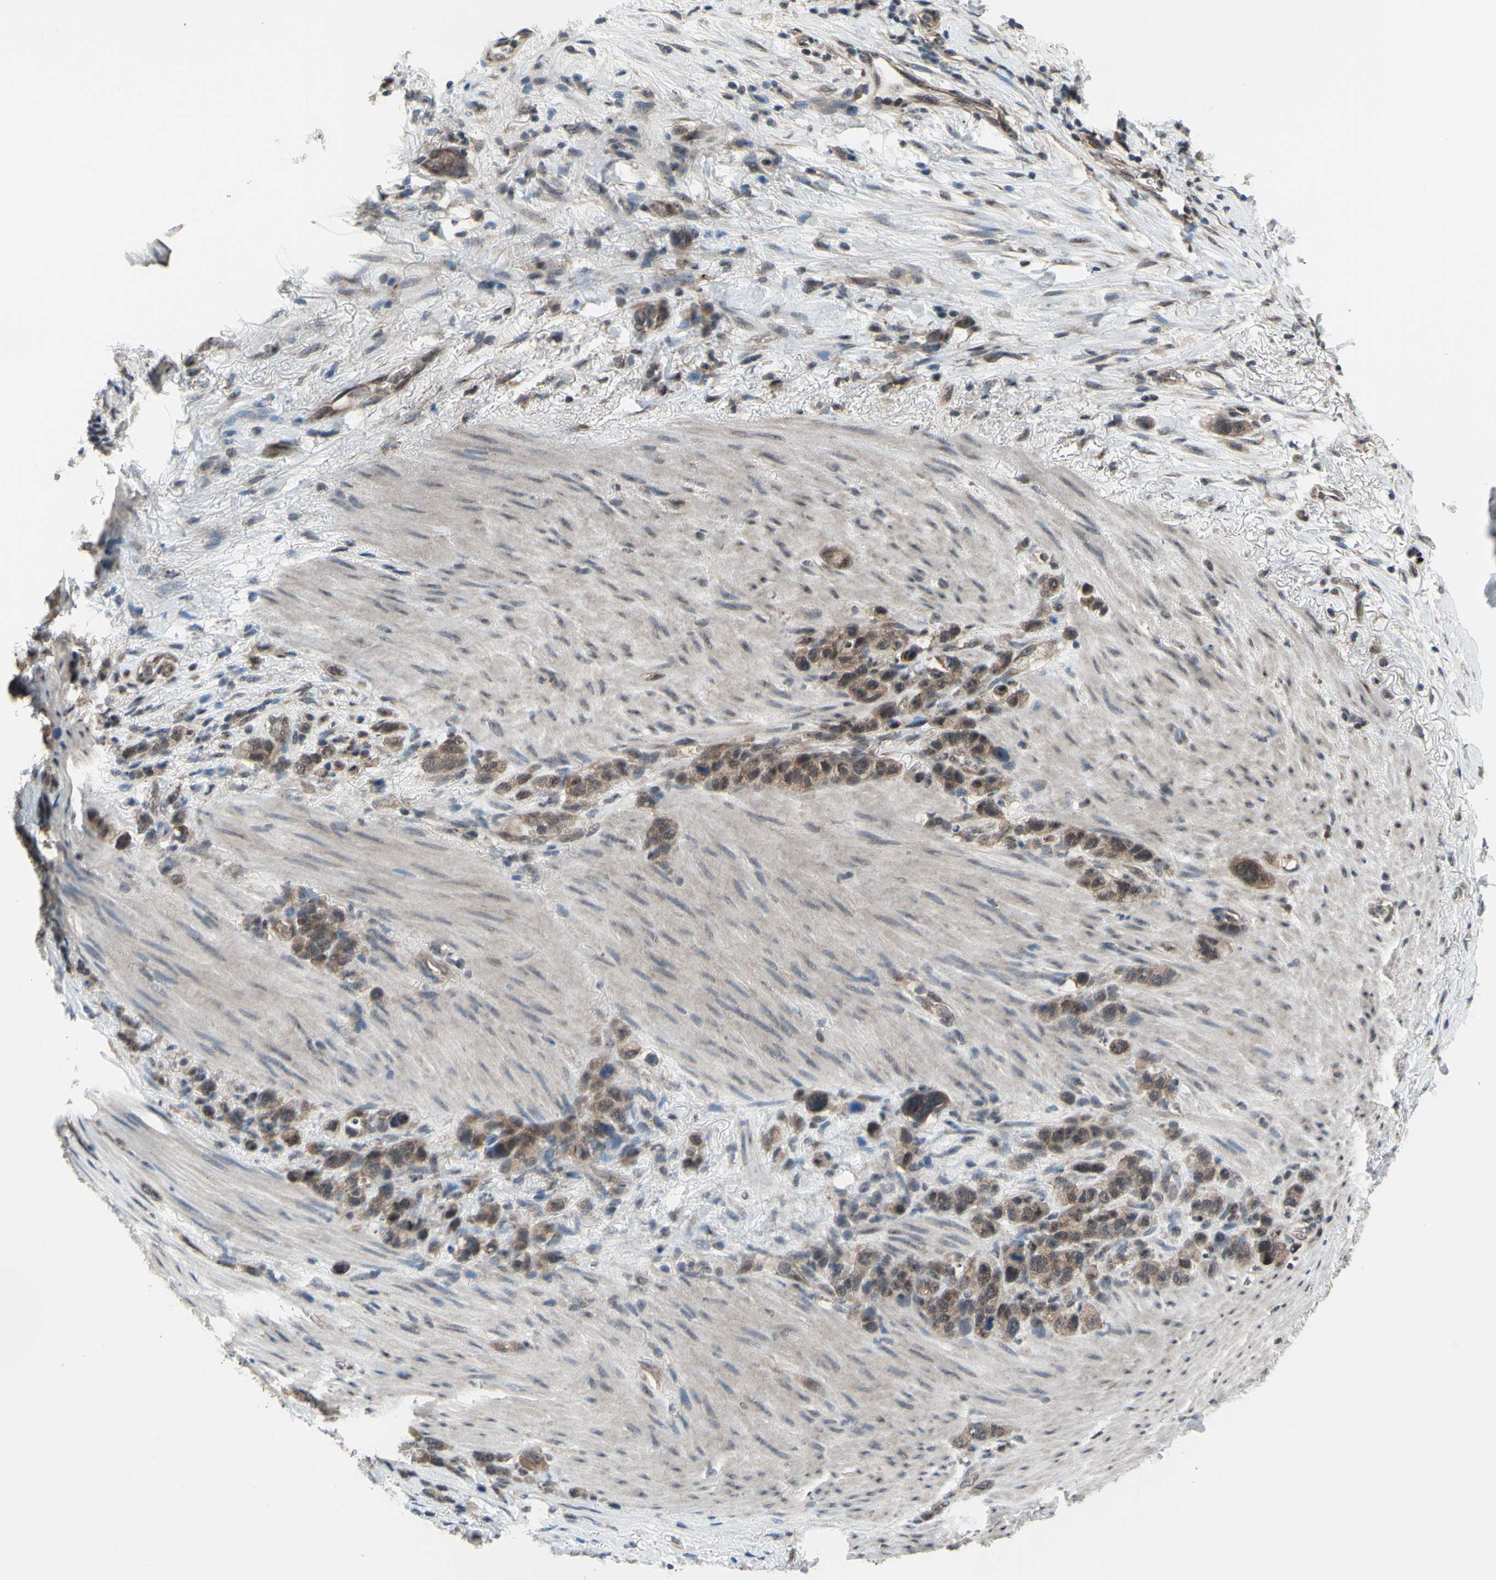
{"staining": {"intensity": "weak", "quantity": ">75%", "location": "cytoplasmic/membranous"}, "tissue": "stomach cancer", "cell_type": "Tumor cells", "image_type": "cancer", "snomed": [{"axis": "morphology", "description": "Adenocarcinoma, NOS"}, {"axis": "morphology", "description": "Adenocarcinoma, High grade"}, {"axis": "topography", "description": "Stomach, upper"}, {"axis": "topography", "description": "Stomach, lower"}], "caption": "An immunohistochemistry micrograph of tumor tissue is shown. Protein staining in brown highlights weak cytoplasmic/membranous positivity in adenocarcinoma (stomach) within tumor cells. Nuclei are stained in blue.", "gene": "TRDMT1", "patient": {"sex": "female", "age": 65}}